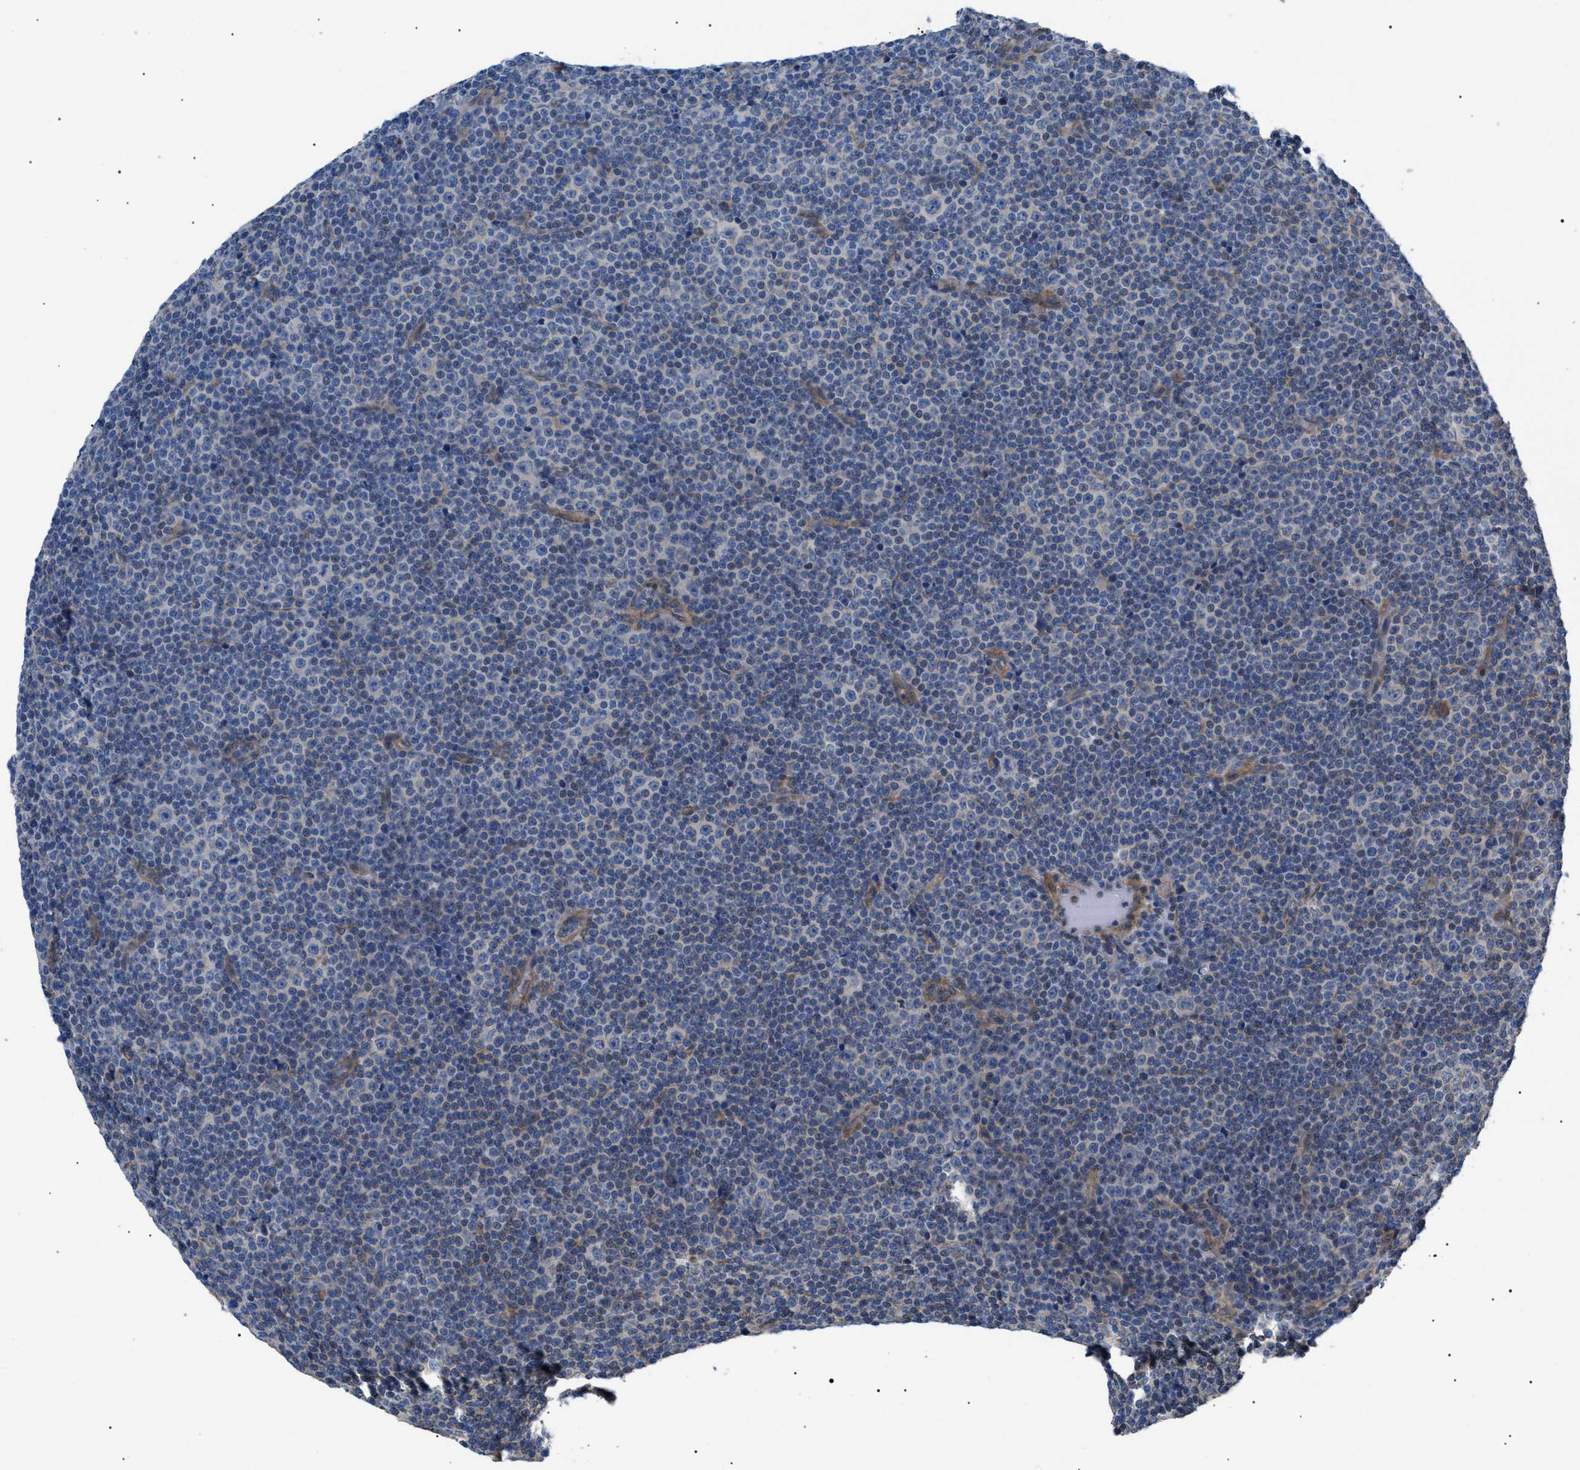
{"staining": {"intensity": "negative", "quantity": "none", "location": "none"}, "tissue": "lymphoma", "cell_type": "Tumor cells", "image_type": "cancer", "snomed": [{"axis": "morphology", "description": "Malignant lymphoma, non-Hodgkin's type, Low grade"}, {"axis": "topography", "description": "Lymph node"}], "caption": "Immunohistochemical staining of lymphoma reveals no significant staining in tumor cells.", "gene": "MYO10", "patient": {"sex": "female", "age": 67}}